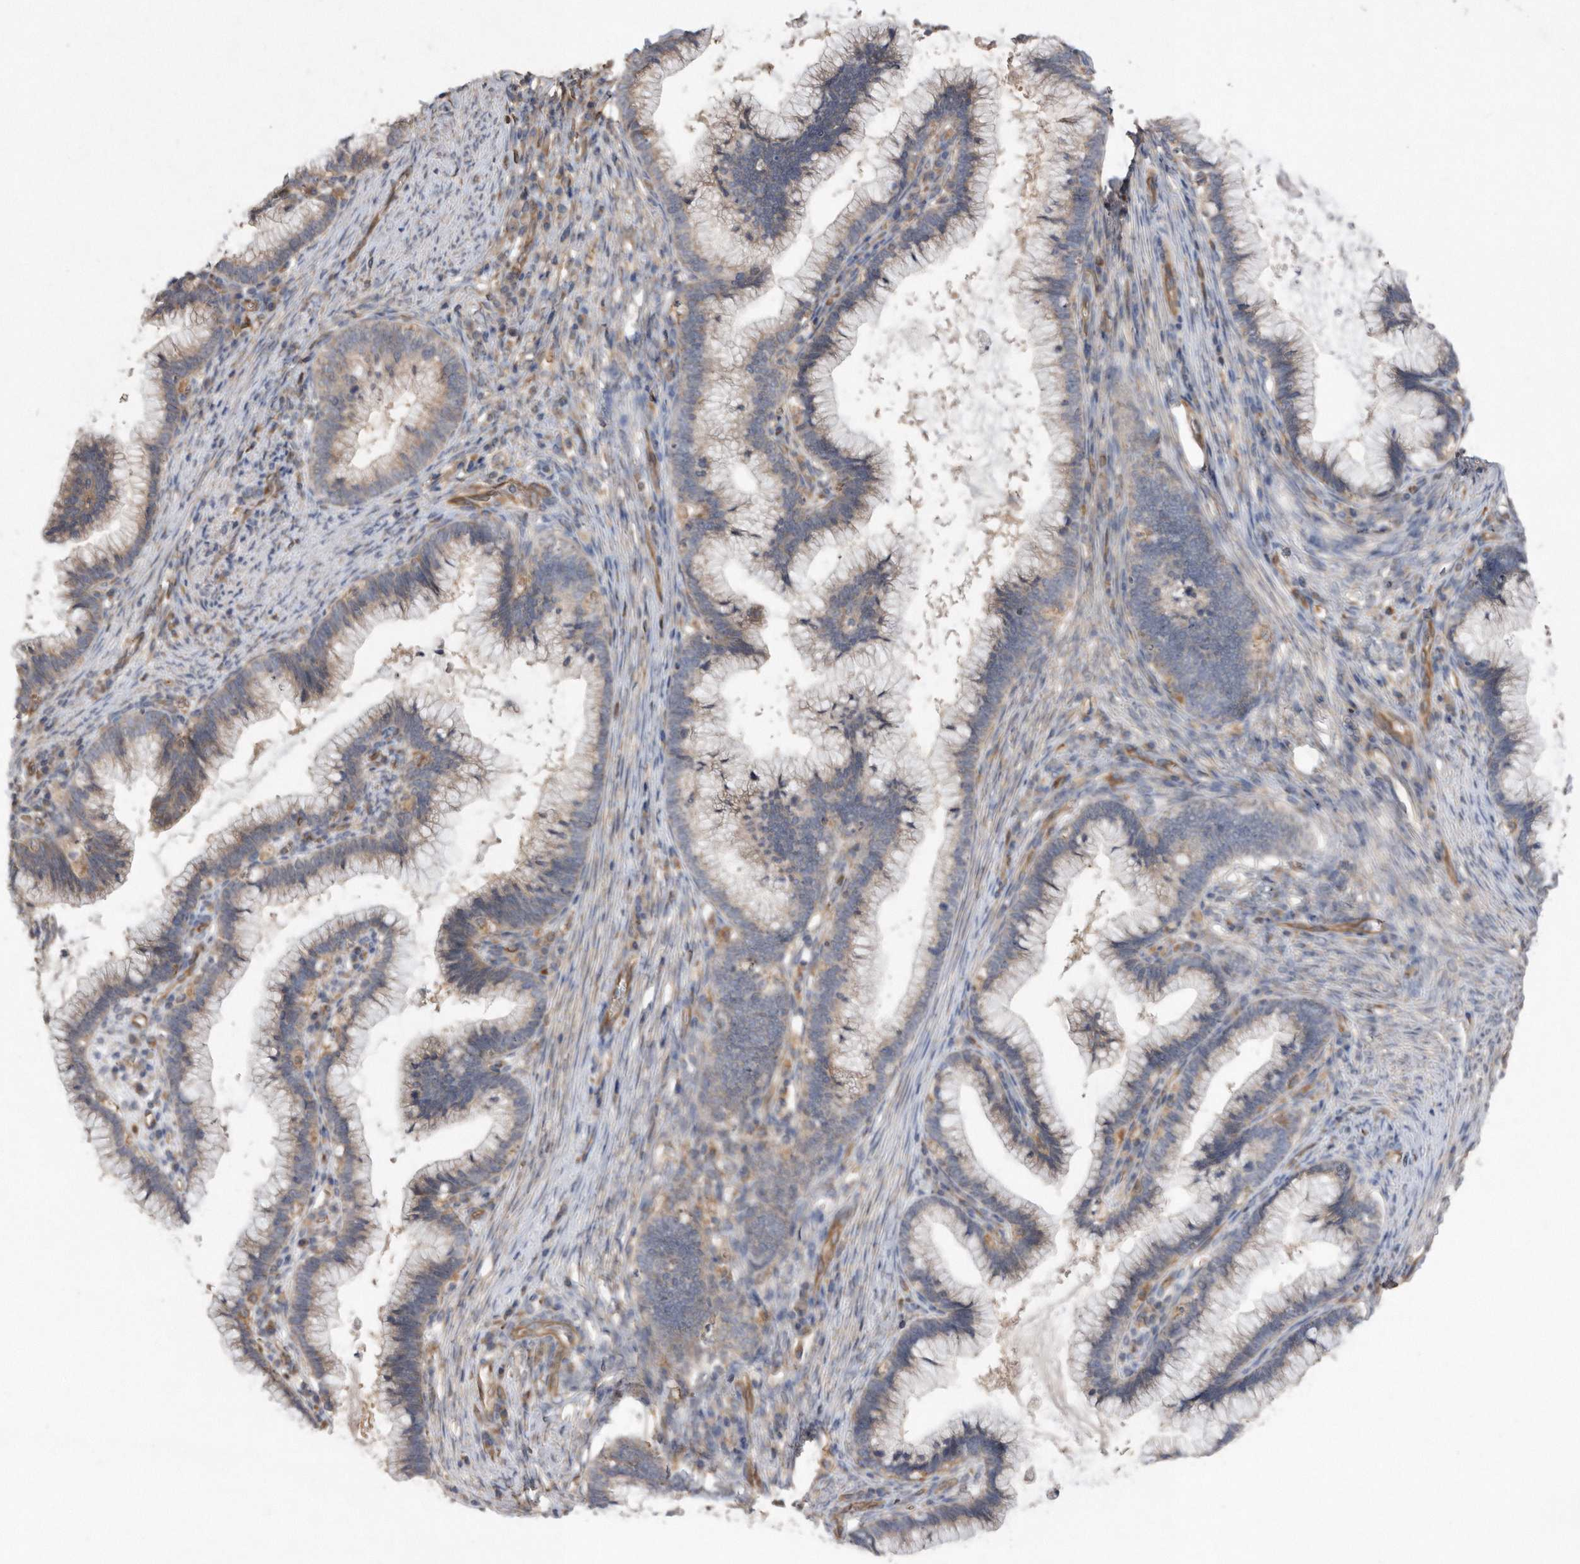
{"staining": {"intensity": "weak", "quantity": "<25%", "location": "cytoplasmic/membranous"}, "tissue": "cervical cancer", "cell_type": "Tumor cells", "image_type": "cancer", "snomed": [{"axis": "morphology", "description": "Adenocarcinoma, NOS"}, {"axis": "topography", "description": "Cervix"}], "caption": "Image shows no protein positivity in tumor cells of cervical adenocarcinoma tissue. Brightfield microscopy of immunohistochemistry stained with DAB (3,3'-diaminobenzidine) (brown) and hematoxylin (blue), captured at high magnification.", "gene": "PON2", "patient": {"sex": "female", "age": 36}}